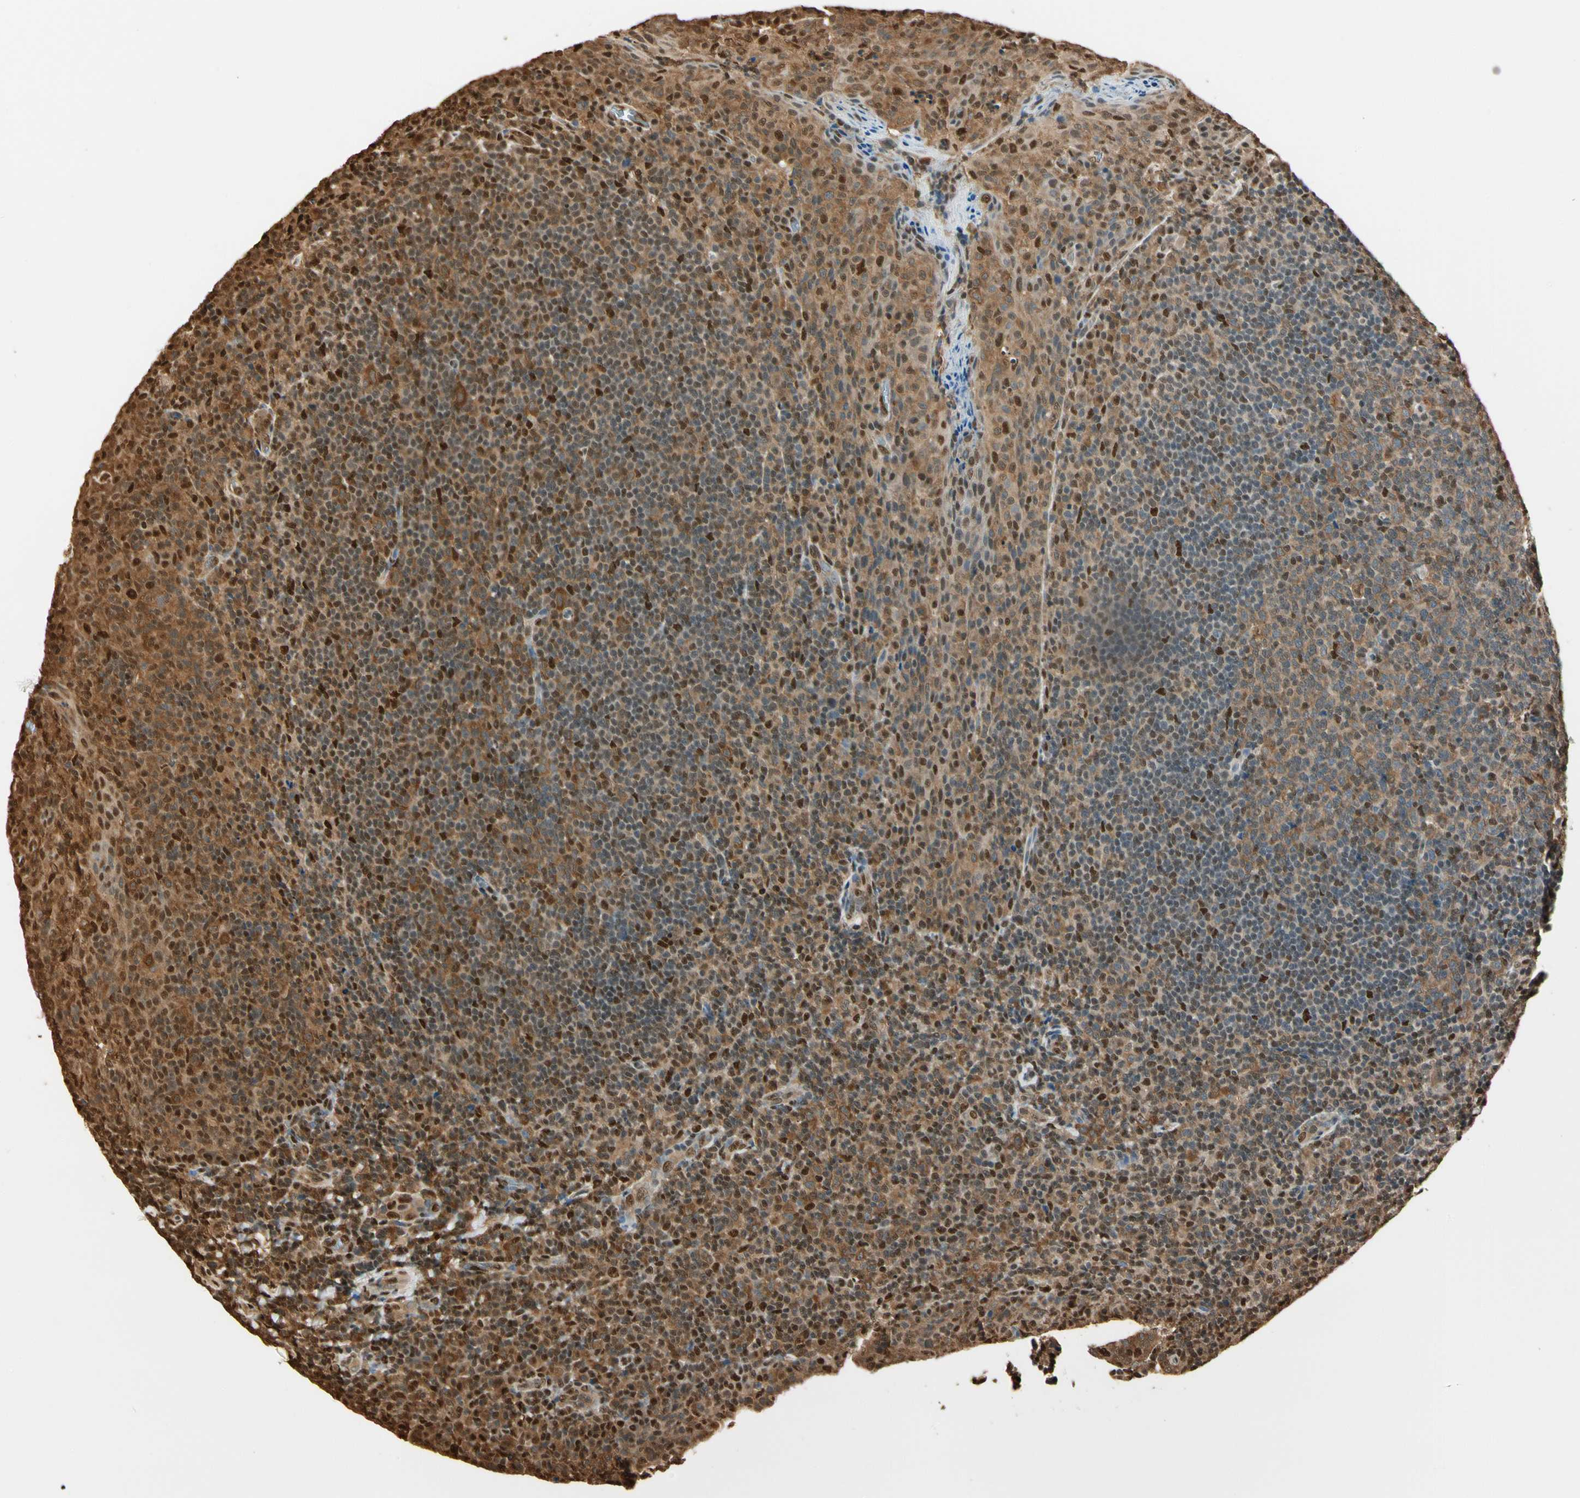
{"staining": {"intensity": "moderate", "quantity": ">75%", "location": "cytoplasmic/membranous,nuclear"}, "tissue": "tonsil", "cell_type": "Germinal center cells", "image_type": "normal", "snomed": [{"axis": "morphology", "description": "Normal tissue, NOS"}, {"axis": "topography", "description": "Tonsil"}], "caption": "The photomicrograph reveals staining of normal tonsil, revealing moderate cytoplasmic/membranous,nuclear protein positivity (brown color) within germinal center cells. Immunohistochemistry stains the protein in brown and the nuclei are stained blue.", "gene": "PNCK", "patient": {"sex": "male", "age": 17}}